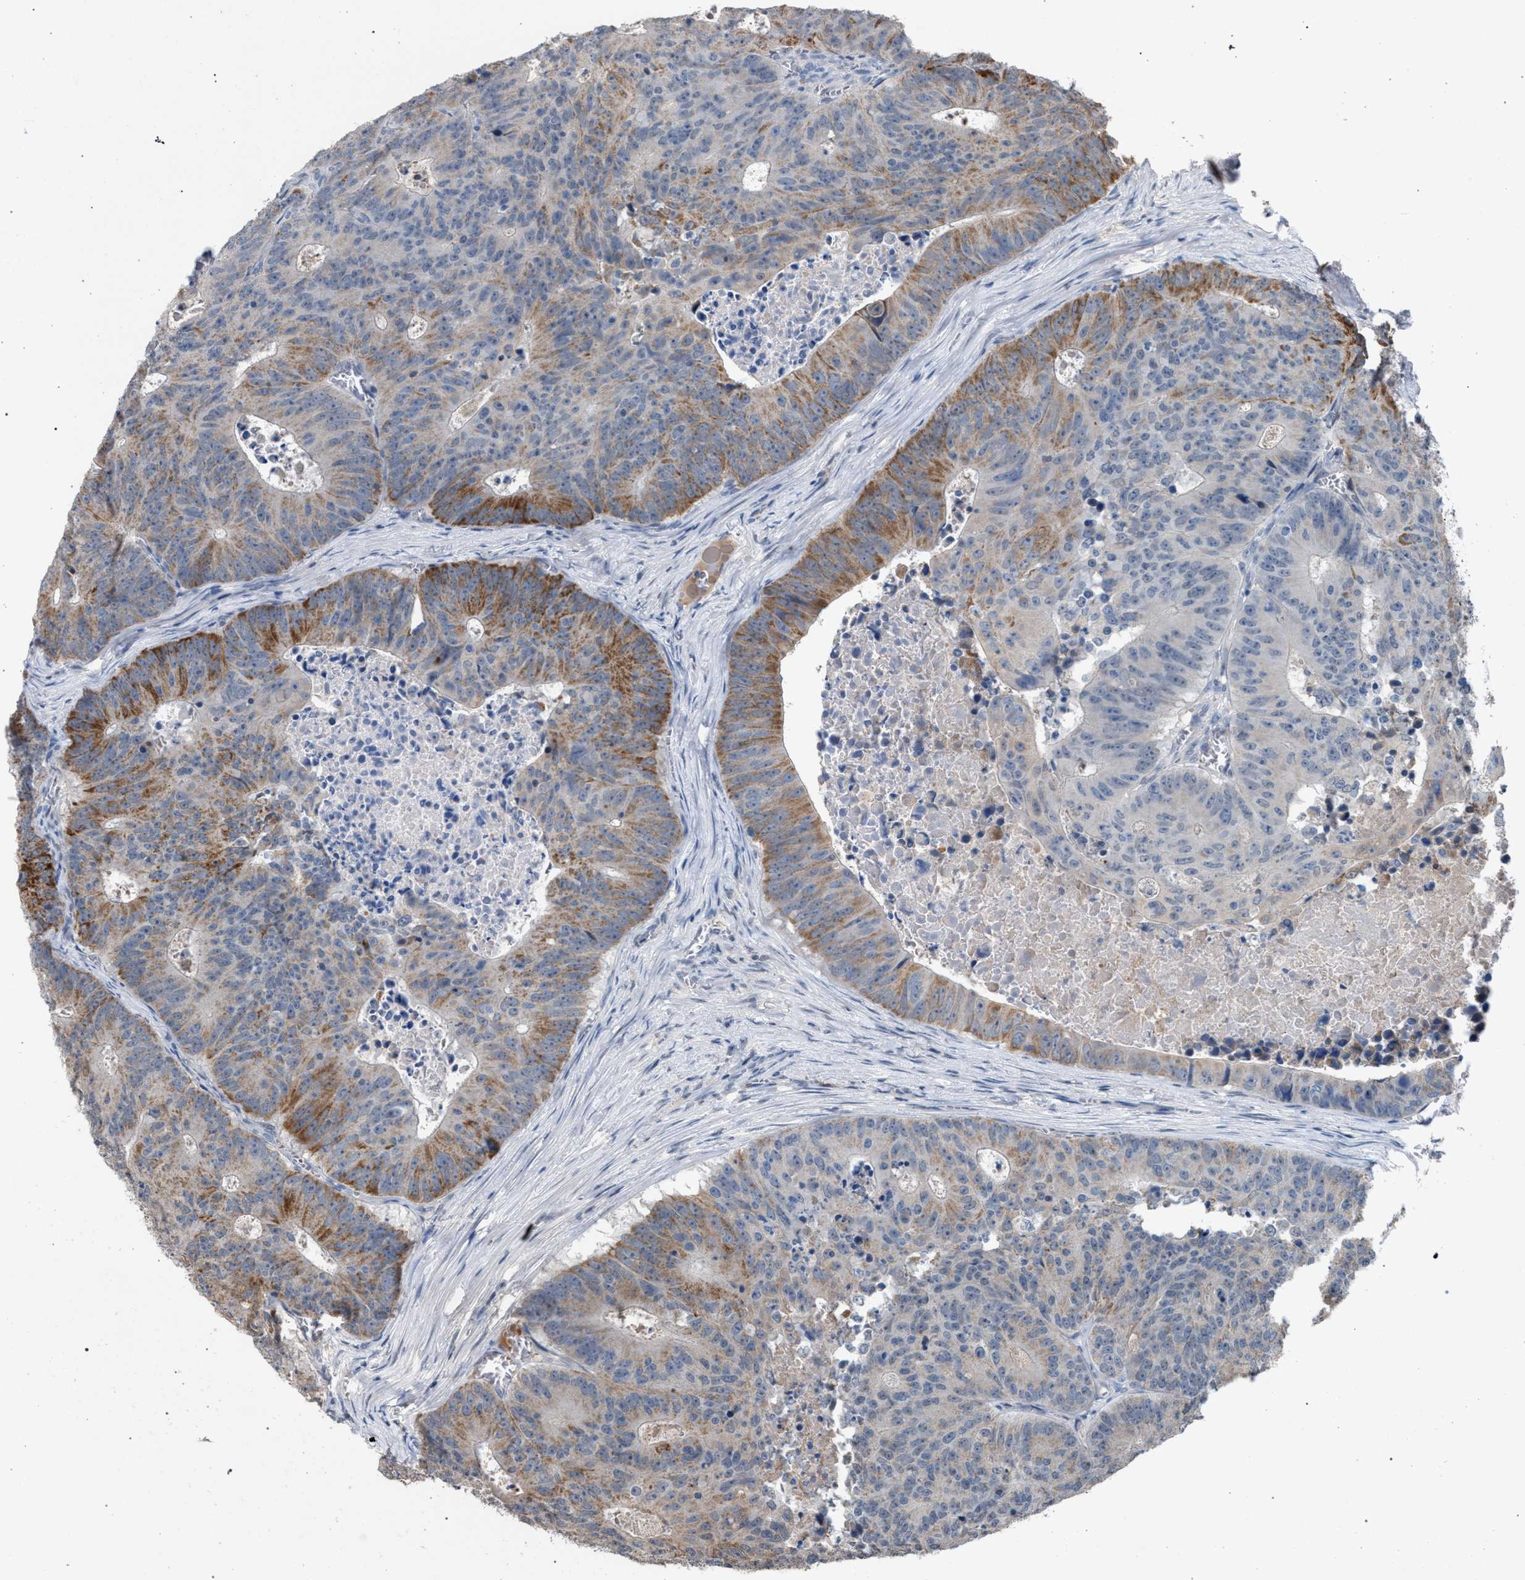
{"staining": {"intensity": "moderate", "quantity": "<25%", "location": "cytoplasmic/membranous"}, "tissue": "colorectal cancer", "cell_type": "Tumor cells", "image_type": "cancer", "snomed": [{"axis": "morphology", "description": "Adenocarcinoma, NOS"}, {"axis": "topography", "description": "Colon"}], "caption": "Colorectal cancer (adenocarcinoma) stained with DAB immunohistochemistry (IHC) shows low levels of moderate cytoplasmic/membranous staining in about <25% of tumor cells. Ihc stains the protein of interest in brown and the nuclei are stained blue.", "gene": "TECPR1", "patient": {"sex": "male", "age": 87}}